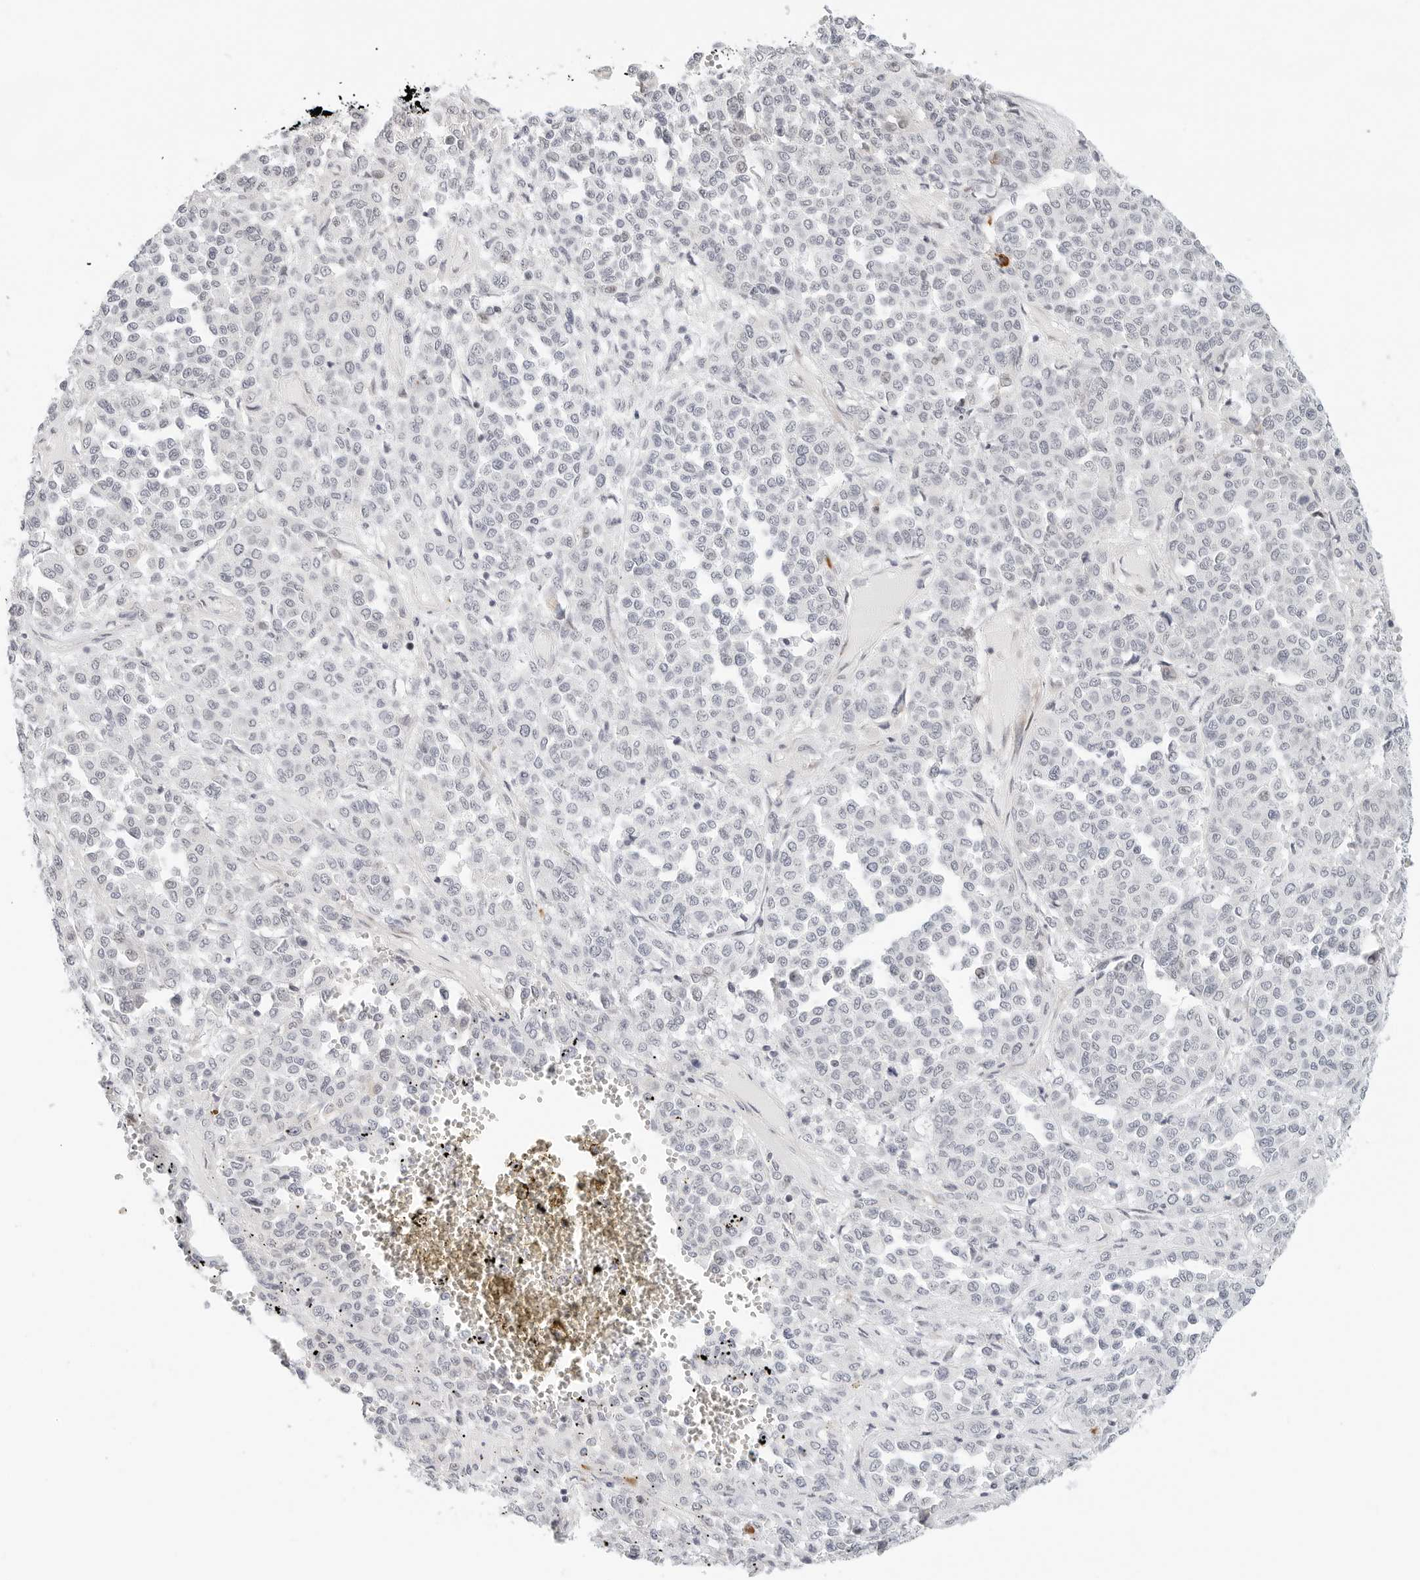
{"staining": {"intensity": "negative", "quantity": "none", "location": "none"}, "tissue": "melanoma", "cell_type": "Tumor cells", "image_type": "cancer", "snomed": [{"axis": "morphology", "description": "Malignant melanoma, Metastatic site"}, {"axis": "topography", "description": "Pancreas"}], "caption": "There is no significant staining in tumor cells of melanoma. Nuclei are stained in blue.", "gene": "PARP10", "patient": {"sex": "female", "age": 30}}